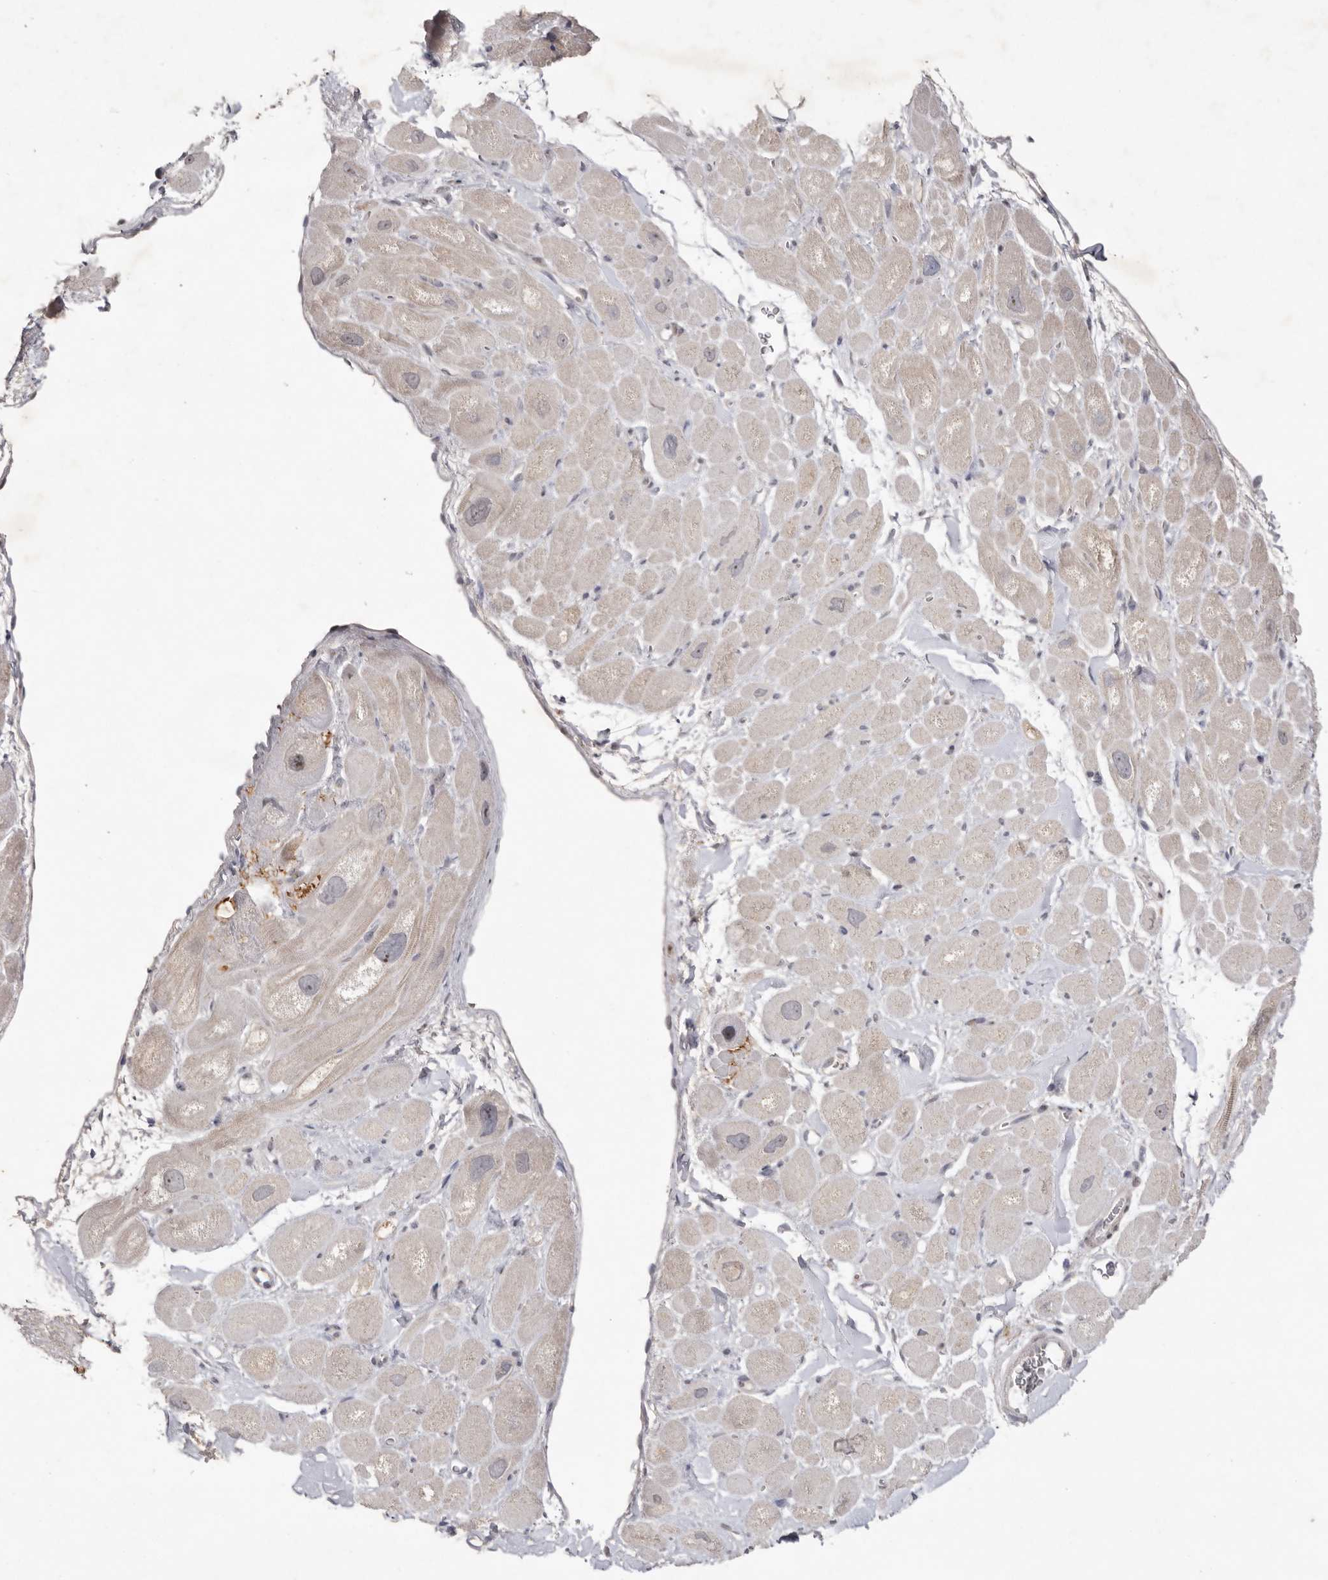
{"staining": {"intensity": "negative", "quantity": "none", "location": "none"}, "tissue": "heart muscle", "cell_type": "Cardiomyocytes", "image_type": "normal", "snomed": [{"axis": "morphology", "description": "Normal tissue, NOS"}, {"axis": "topography", "description": "Heart"}], "caption": "This is a photomicrograph of immunohistochemistry staining of benign heart muscle, which shows no staining in cardiomyocytes.", "gene": "TADA1", "patient": {"sex": "male", "age": 49}}